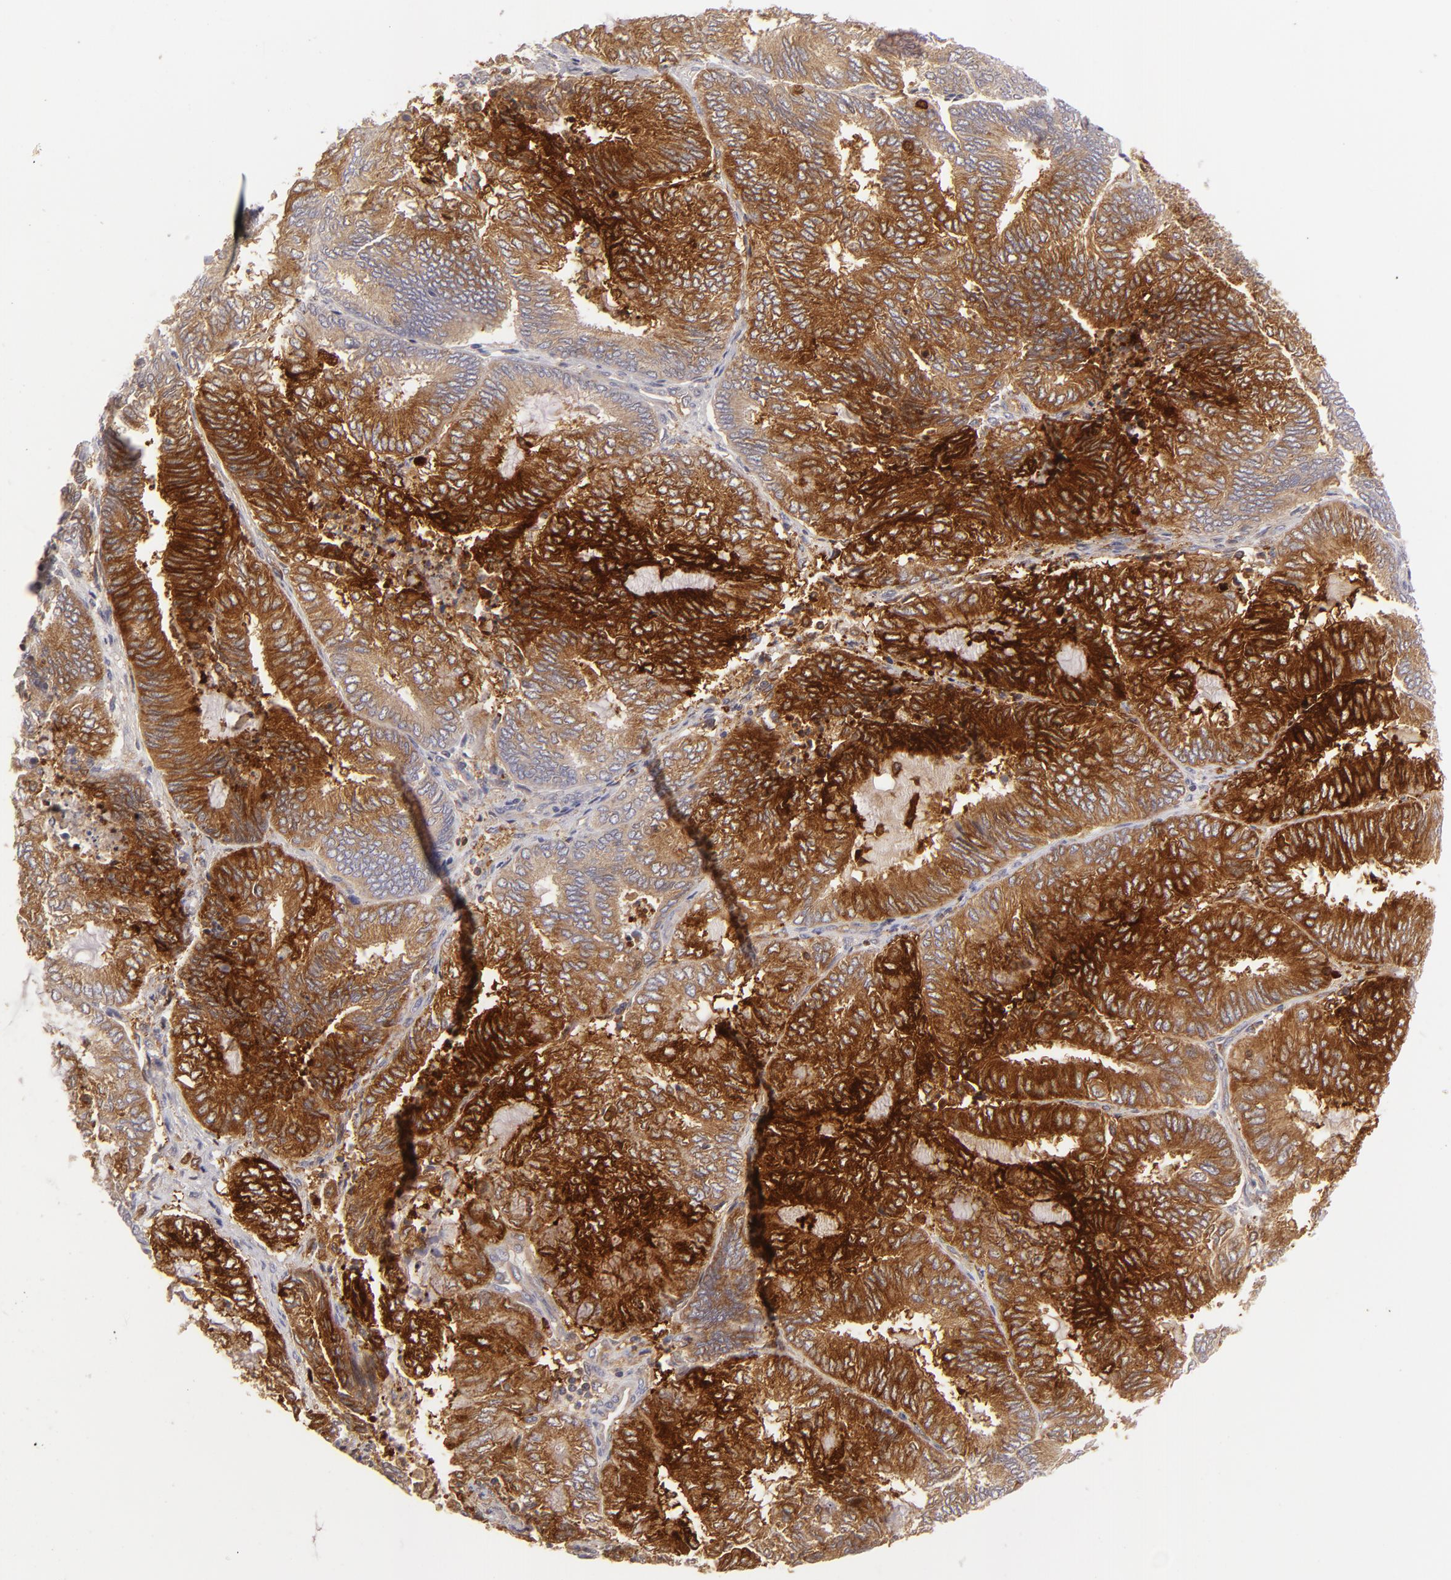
{"staining": {"intensity": "strong", "quantity": ">75%", "location": "cytoplasmic/membranous"}, "tissue": "endometrial cancer", "cell_type": "Tumor cells", "image_type": "cancer", "snomed": [{"axis": "morphology", "description": "Adenocarcinoma, NOS"}, {"axis": "topography", "description": "Endometrium"}], "caption": "Immunohistochemistry (IHC) image of human adenocarcinoma (endometrial) stained for a protein (brown), which displays high levels of strong cytoplasmic/membranous staining in about >75% of tumor cells.", "gene": "MMP10", "patient": {"sex": "female", "age": 59}}